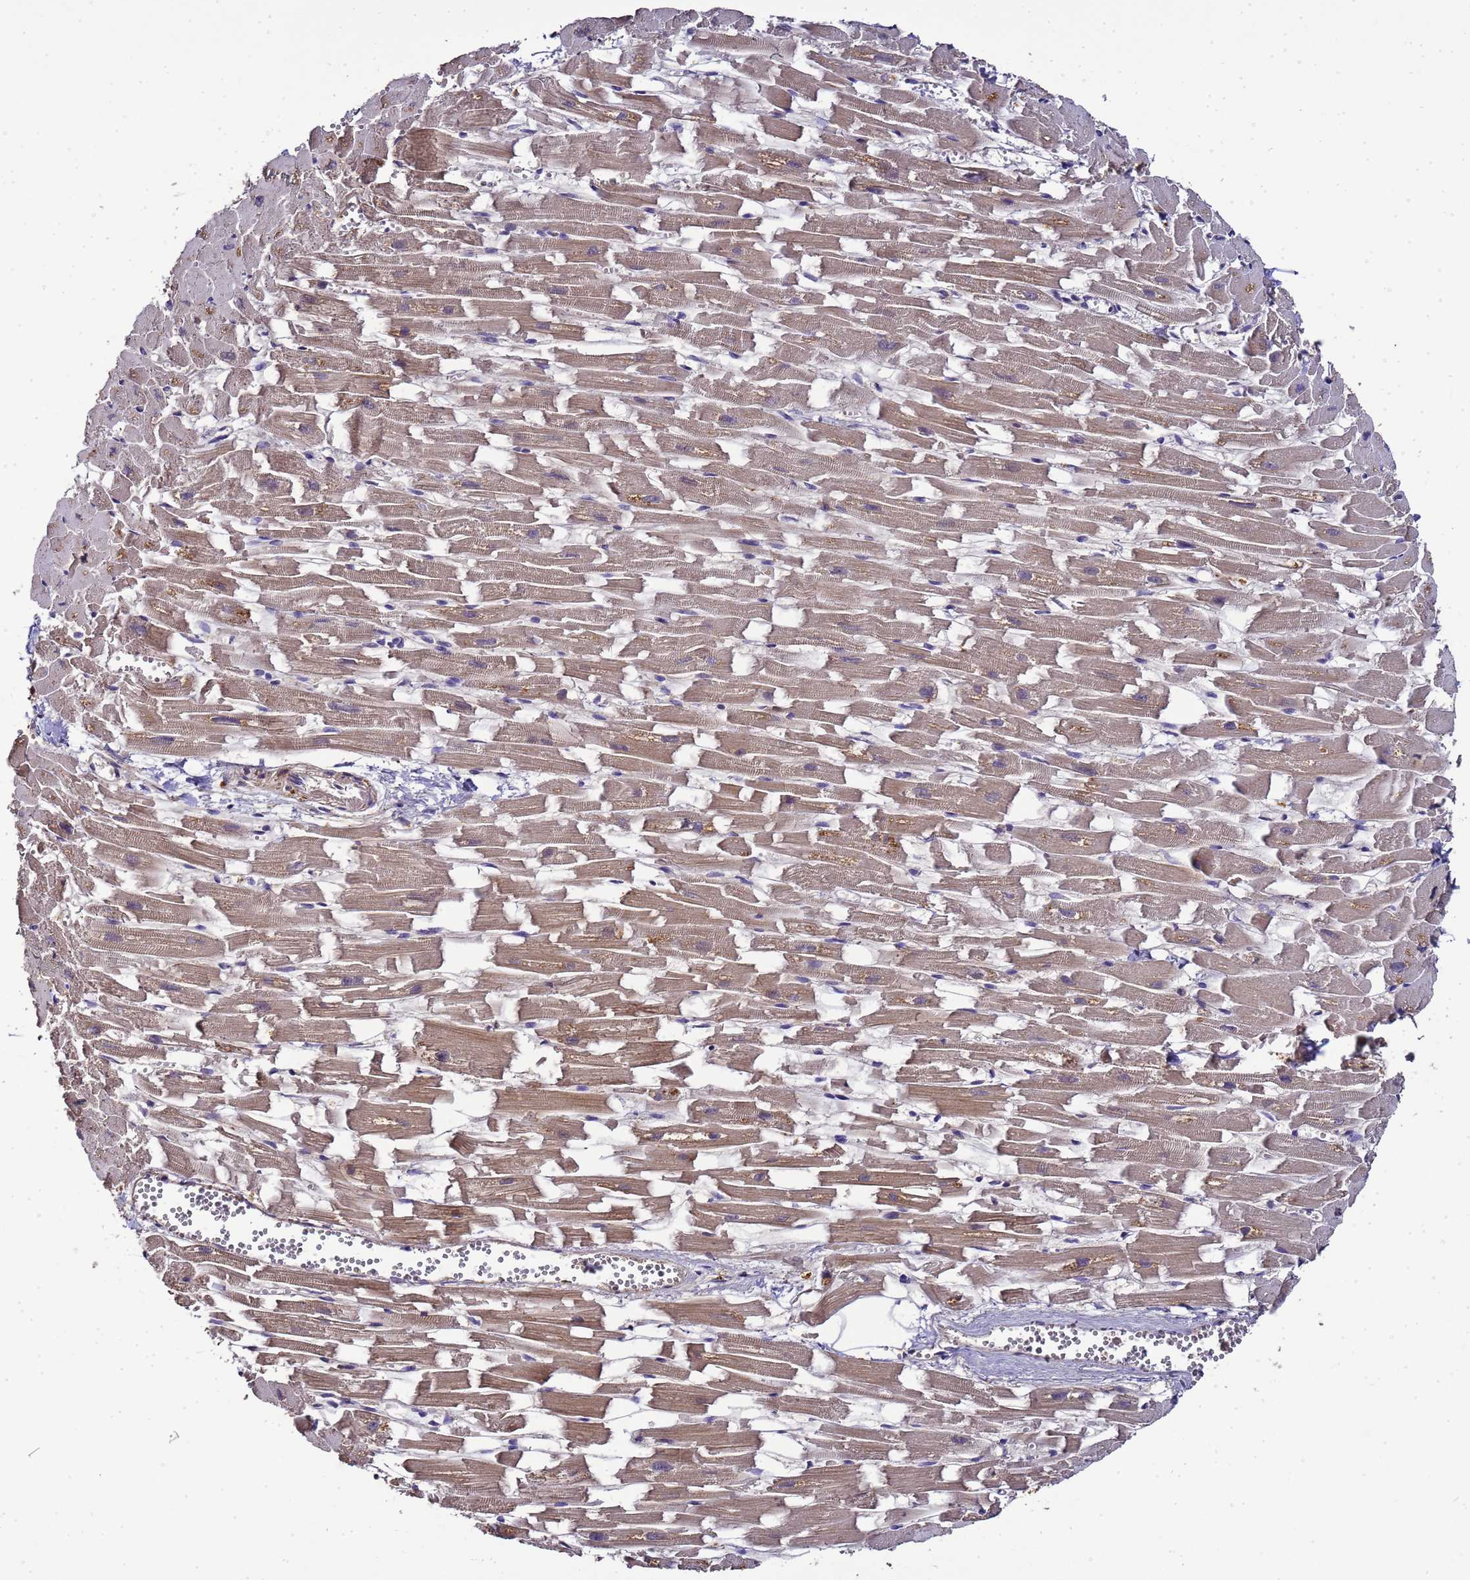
{"staining": {"intensity": "moderate", "quantity": "25%-75%", "location": "cytoplasmic/membranous"}, "tissue": "heart muscle", "cell_type": "Cardiomyocytes", "image_type": "normal", "snomed": [{"axis": "morphology", "description": "Normal tissue, NOS"}, {"axis": "topography", "description": "Heart"}], "caption": "About 25%-75% of cardiomyocytes in unremarkable heart muscle show moderate cytoplasmic/membranous protein positivity as visualized by brown immunohistochemical staining.", "gene": "LGI4", "patient": {"sex": "female", "age": 64}}